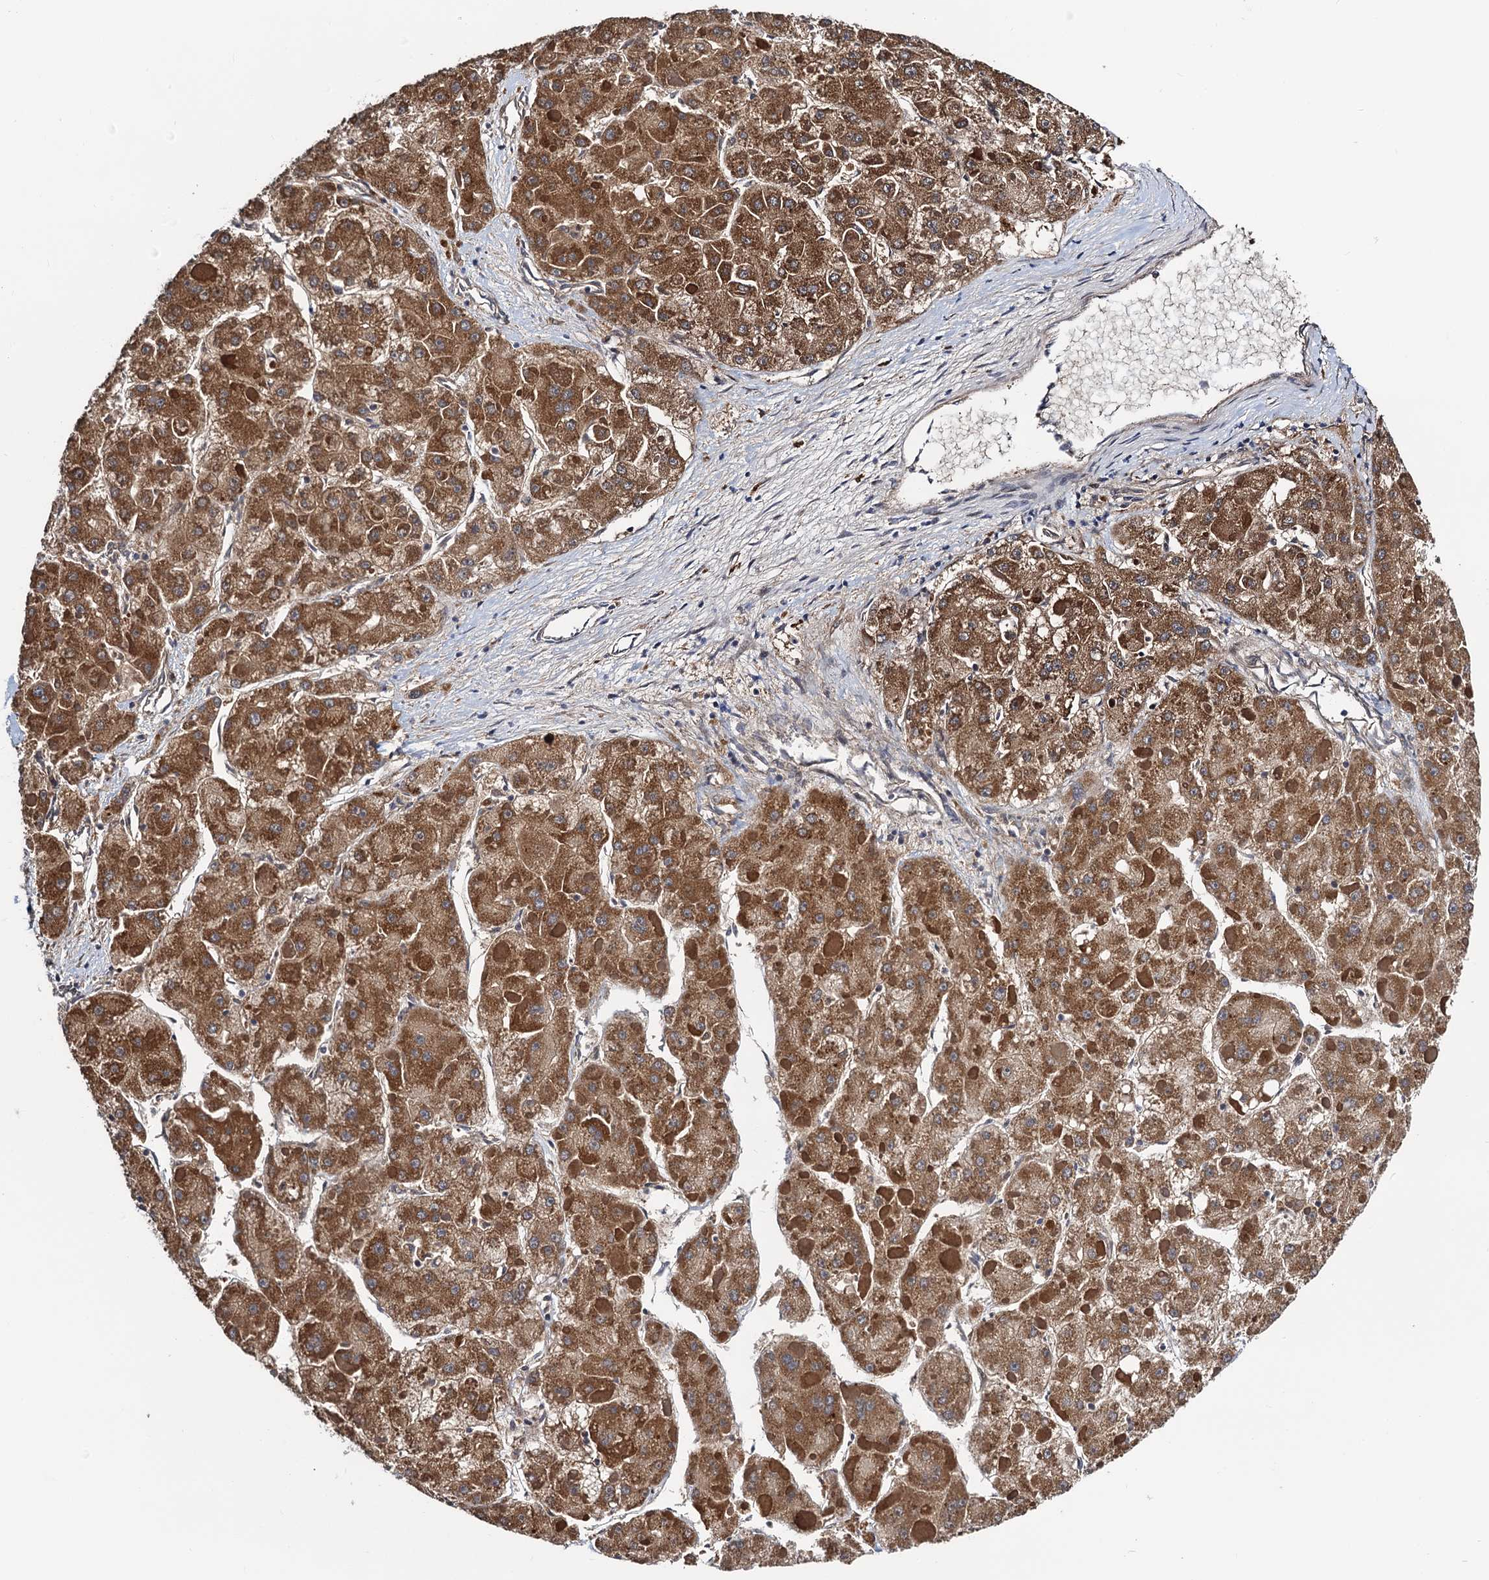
{"staining": {"intensity": "strong", "quantity": ">75%", "location": "cytoplasmic/membranous"}, "tissue": "liver cancer", "cell_type": "Tumor cells", "image_type": "cancer", "snomed": [{"axis": "morphology", "description": "Carcinoma, Hepatocellular, NOS"}, {"axis": "topography", "description": "Liver"}], "caption": "Liver cancer stained for a protein (brown) demonstrates strong cytoplasmic/membranous positive positivity in approximately >75% of tumor cells.", "gene": "FAM222A", "patient": {"sex": "female", "age": 73}}